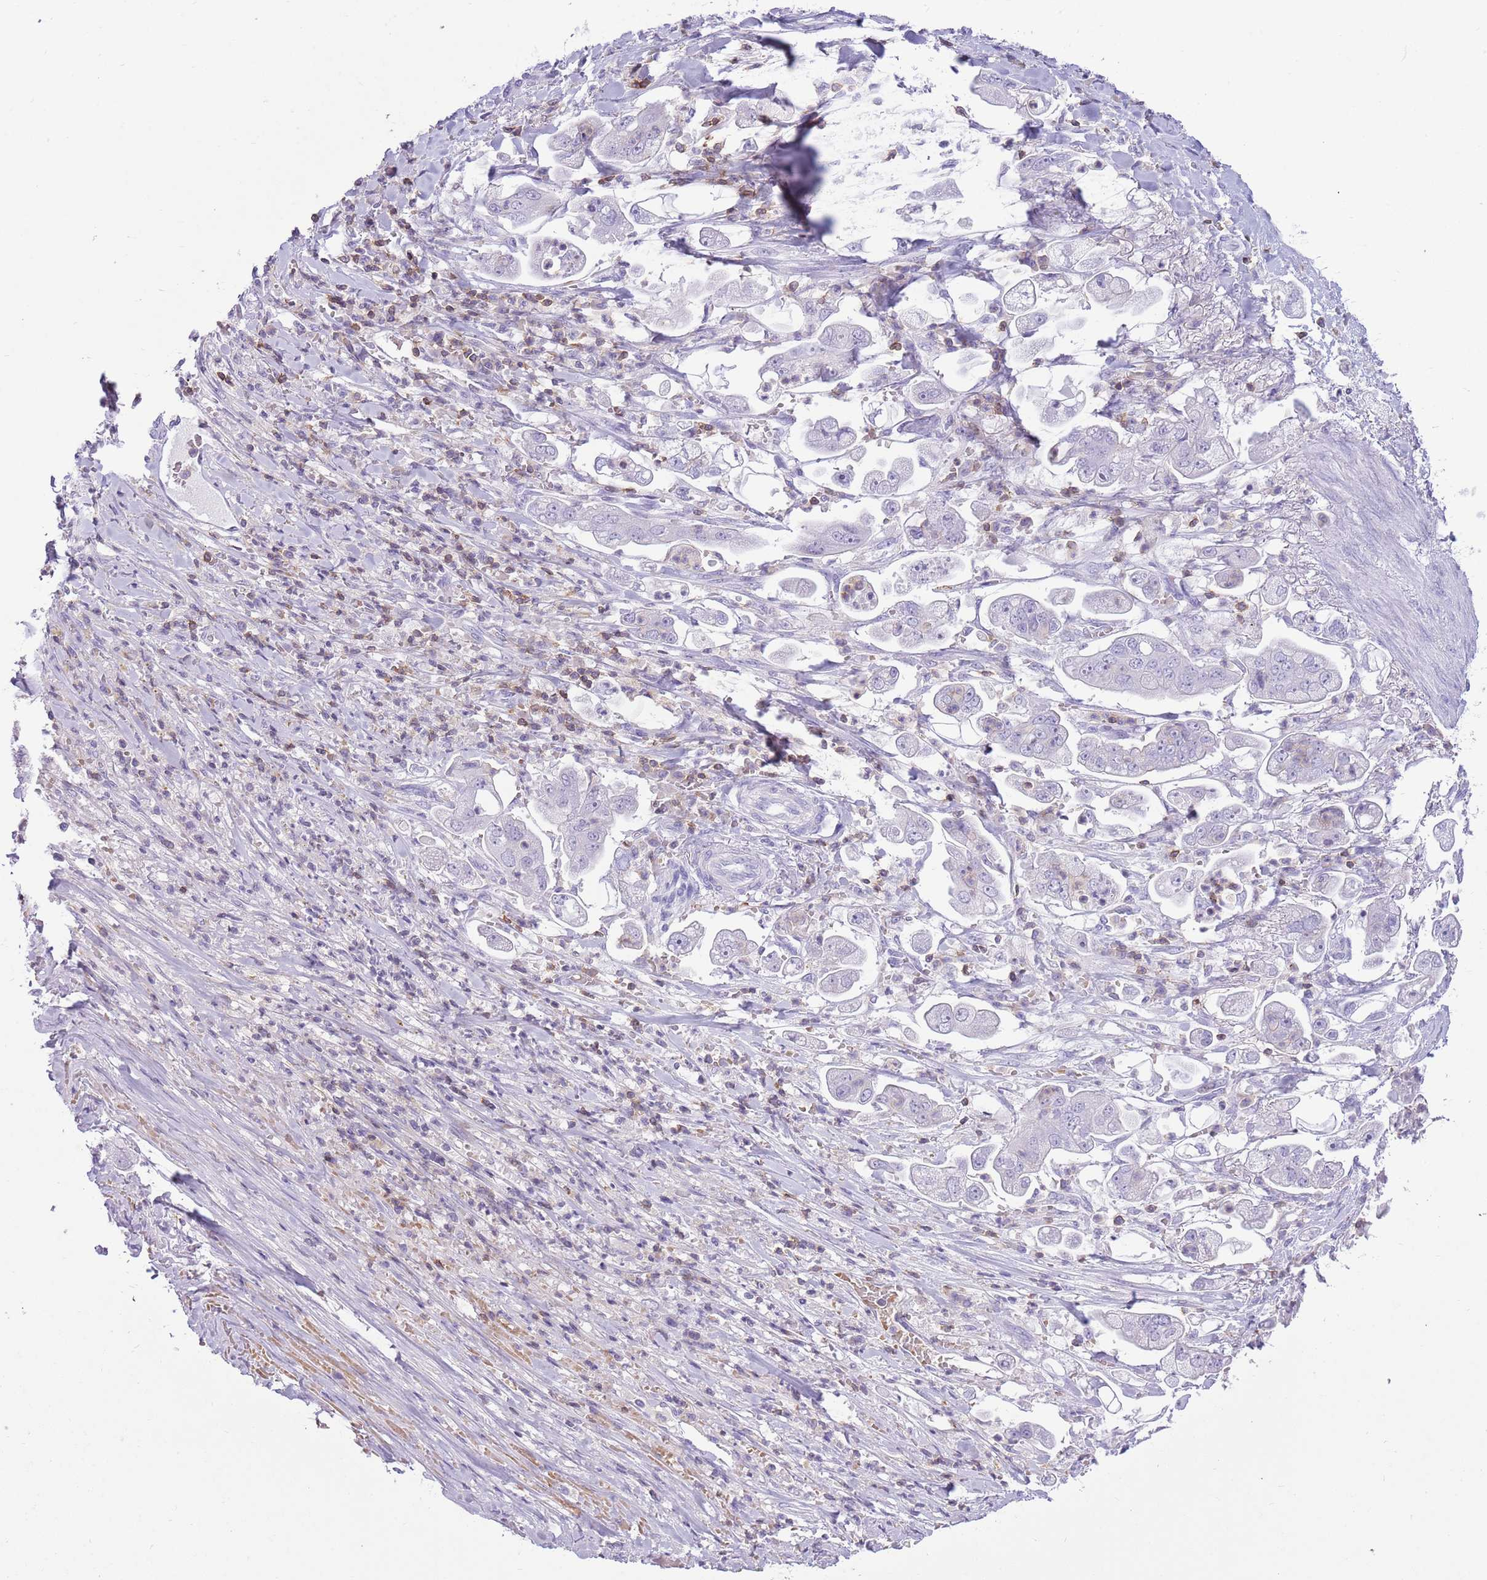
{"staining": {"intensity": "negative", "quantity": "none", "location": "none"}, "tissue": "stomach cancer", "cell_type": "Tumor cells", "image_type": "cancer", "snomed": [{"axis": "morphology", "description": "Adenocarcinoma, NOS"}, {"axis": "topography", "description": "Stomach"}], "caption": "Immunohistochemical staining of human stomach cancer (adenocarcinoma) shows no significant staining in tumor cells. The staining is performed using DAB (3,3'-diaminobenzidine) brown chromogen with nuclei counter-stained in using hematoxylin.", "gene": "OR4Q3", "patient": {"sex": "male", "age": 62}}